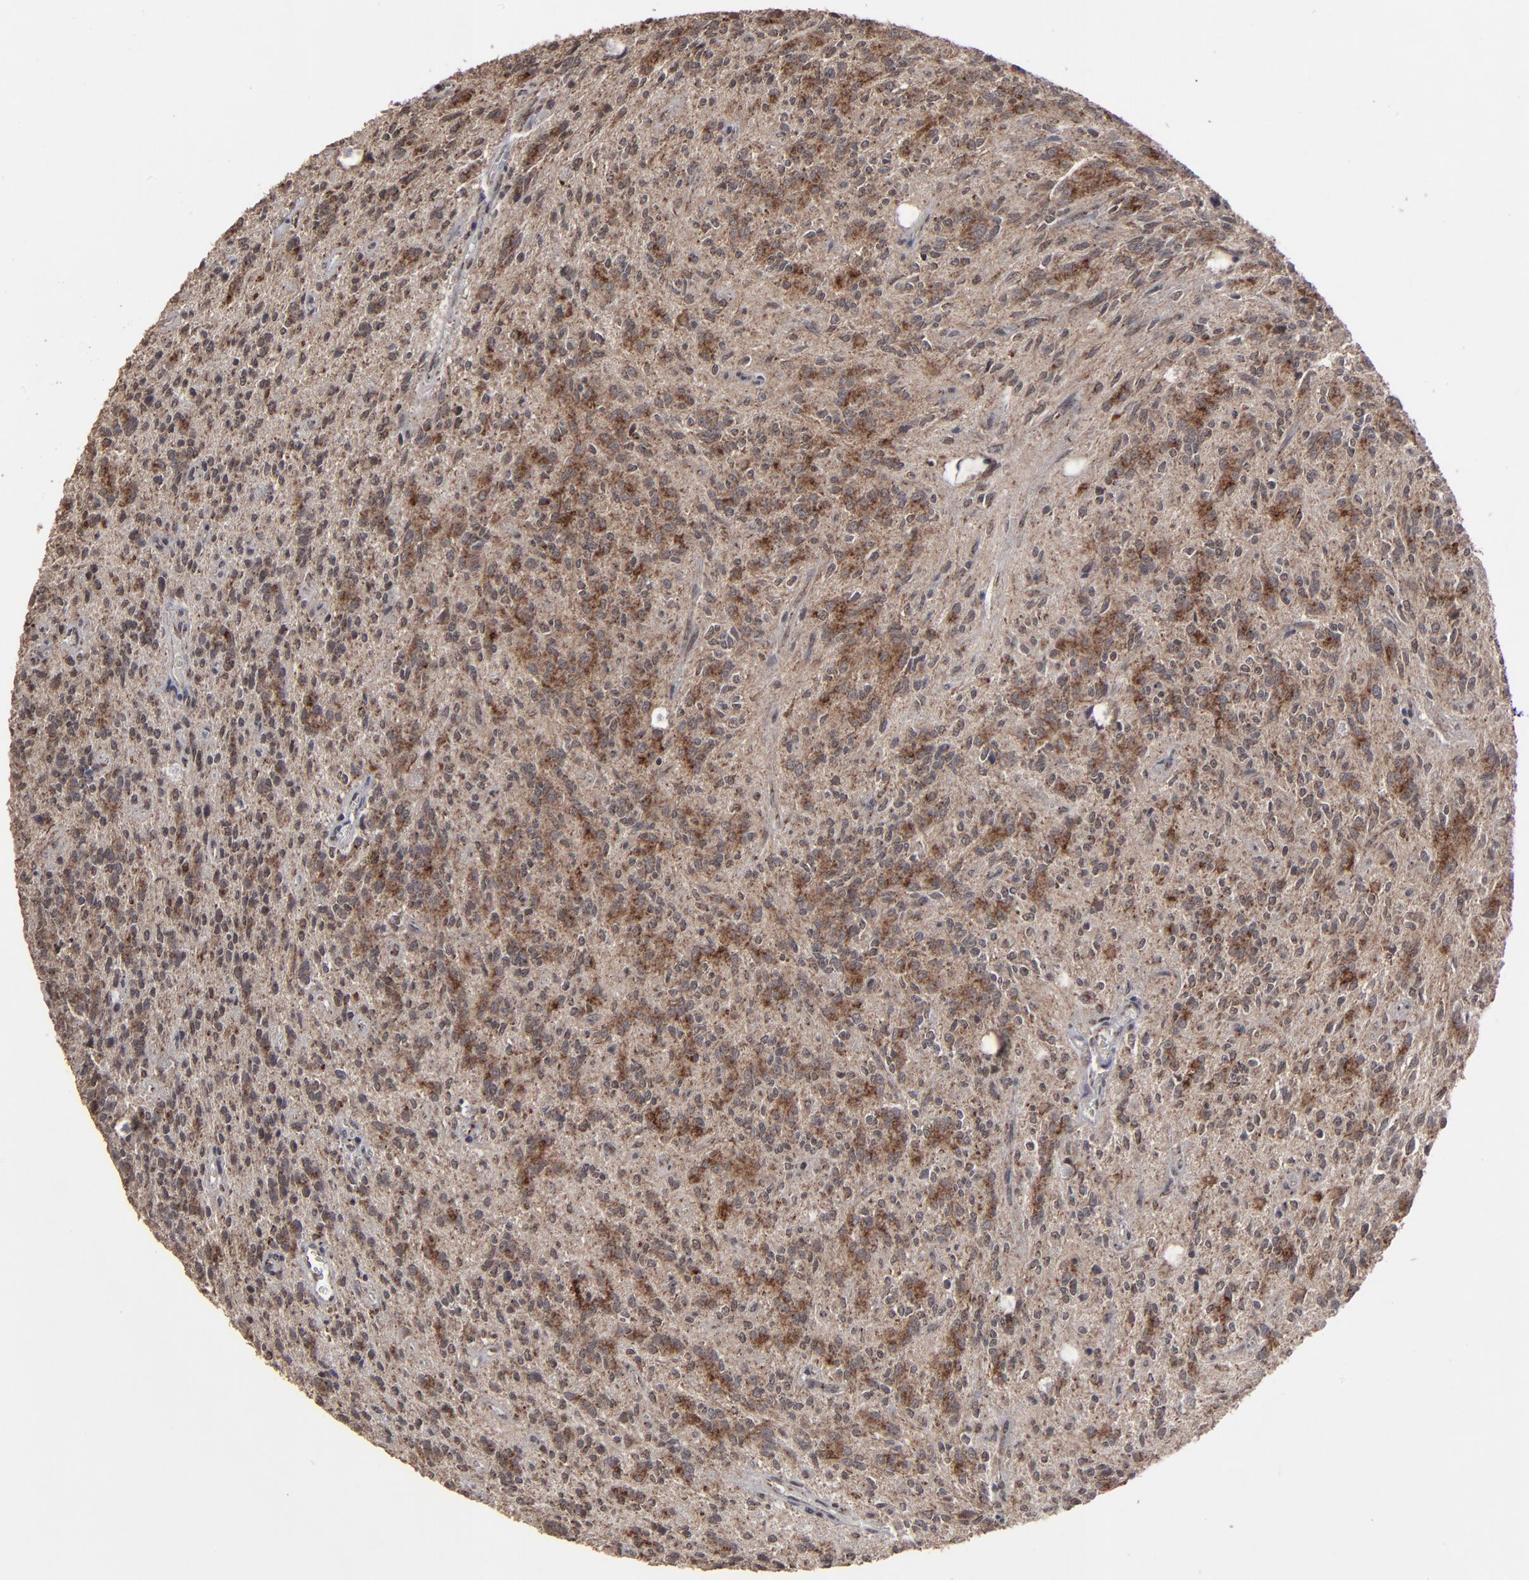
{"staining": {"intensity": "moderate", "quantity": "25%-75%", "location": "cytoplasmic/membranous"}, "tissue": "glioma", "cell_type": "Tumor cells", "image_type": "cancer", "snomed": [{"axis": "morphology", "description": "Glioma, malignant, Low grade"}, {"axis": "topography", "description": "Brain"}], "caption": "The immunohistochemical stain labels moderate cytoplasmic/membranous expression in tumor cells of malignant glioma (low-grade) tissue. (DAB IHC, brown staining for protein, blue staining for nuclei).", "gene": "BNIP3", "patient": {"sex": "female", "age": 15}}